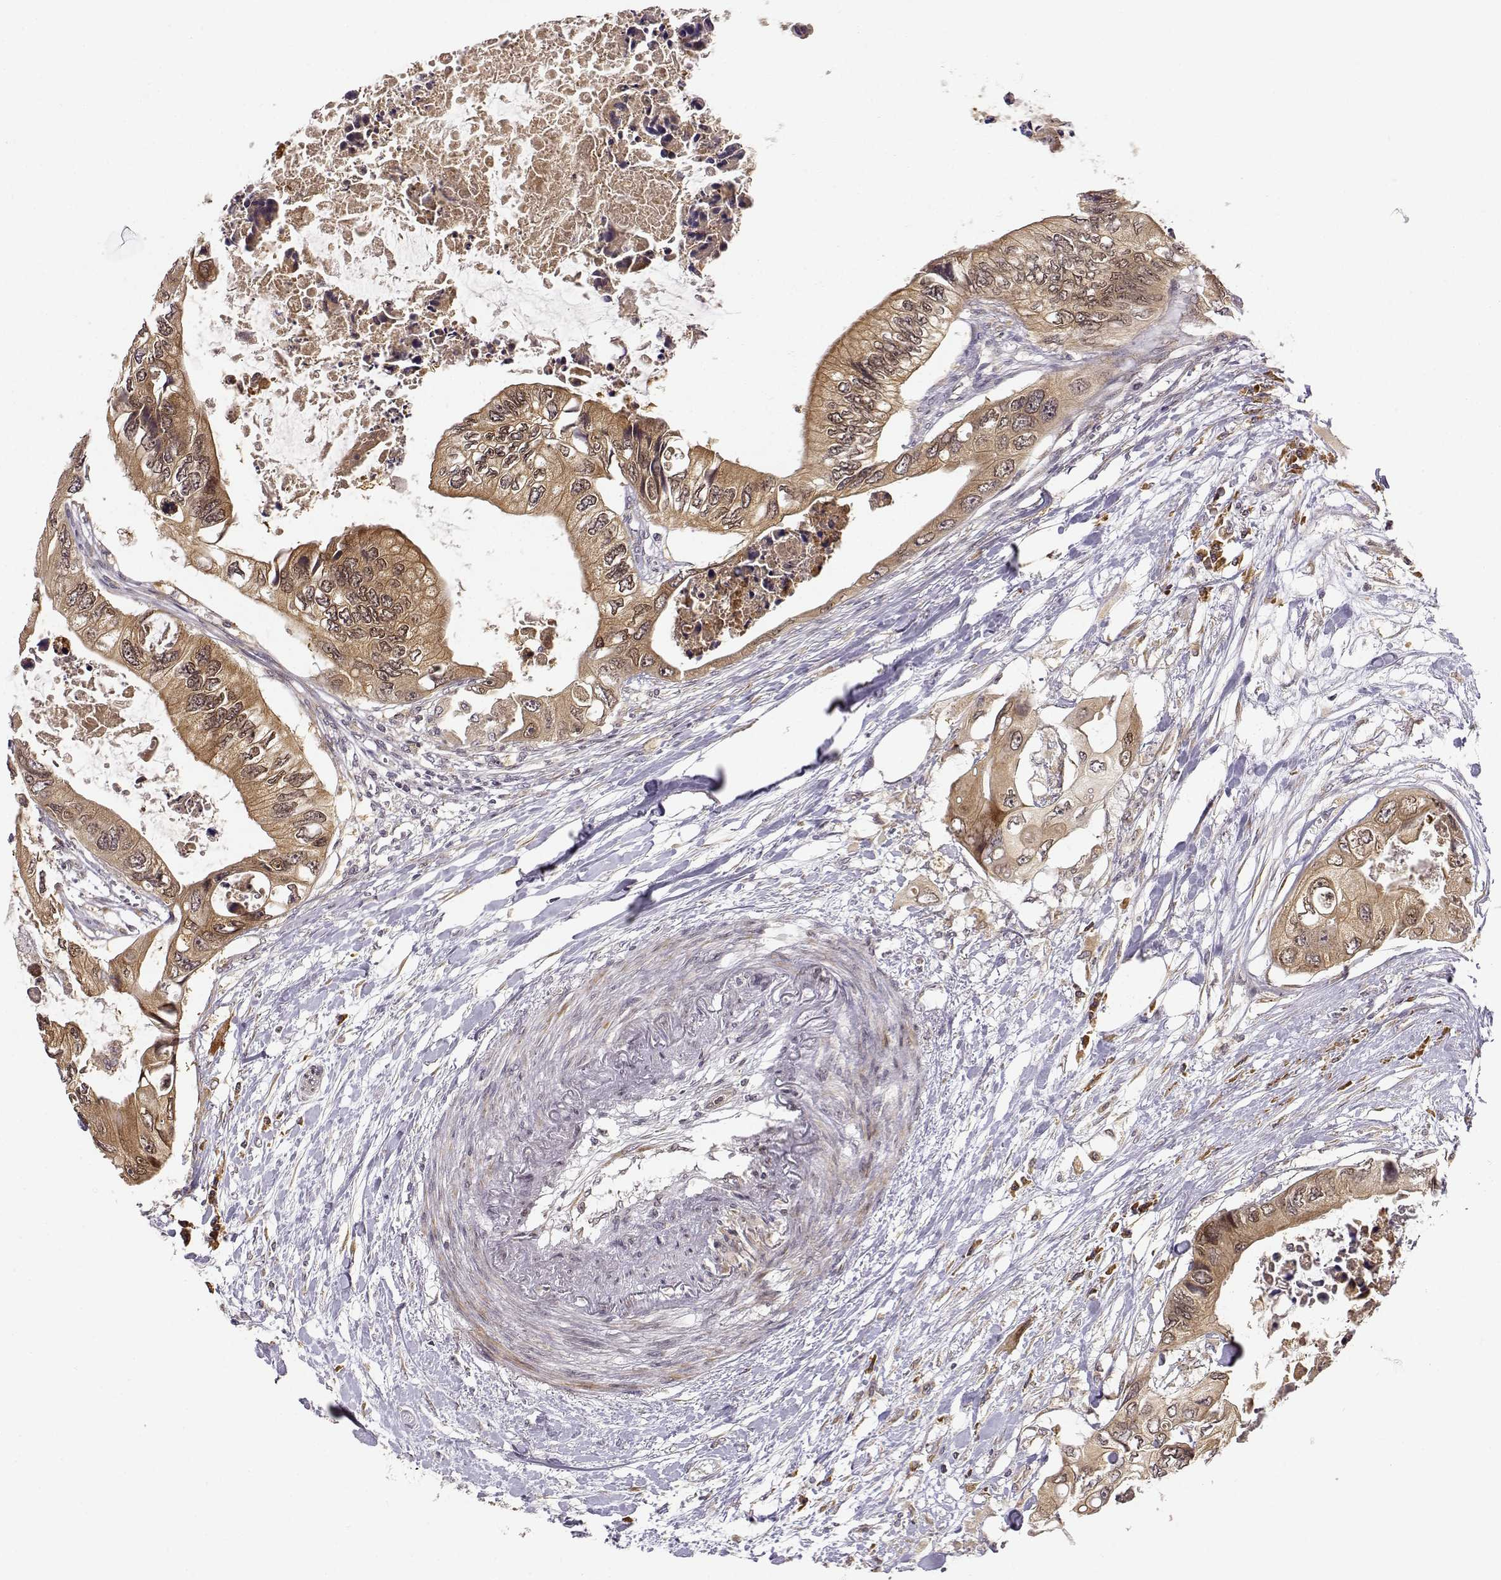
{"staining": {"intensity": "weak", "quantity": ">75%", "location": "cytoplasmic/membranous"}, "tissue": "colorectal cancer", "cell_type": "Tumor cells", "image_type": "cancer", "snomed": [{"axis": "morphology", "description": "Adenocarcinoma, NOS"}, {"axis": "topography", "description": "Rectum"}], "caption": "Immunohistochemistry image of neoplastic tissue: human colorectal cancer (adenocarcinoma) stained using immunohistochemistry (IHC) displays low levels of weak protein expression localized specifically in the cytoplasmic/membranous of tumor cells, appearing as a cytoplasmic/membranous brown color.", "gene": "ERGIC2", "patient": {"sex": "male", "age": 63}}